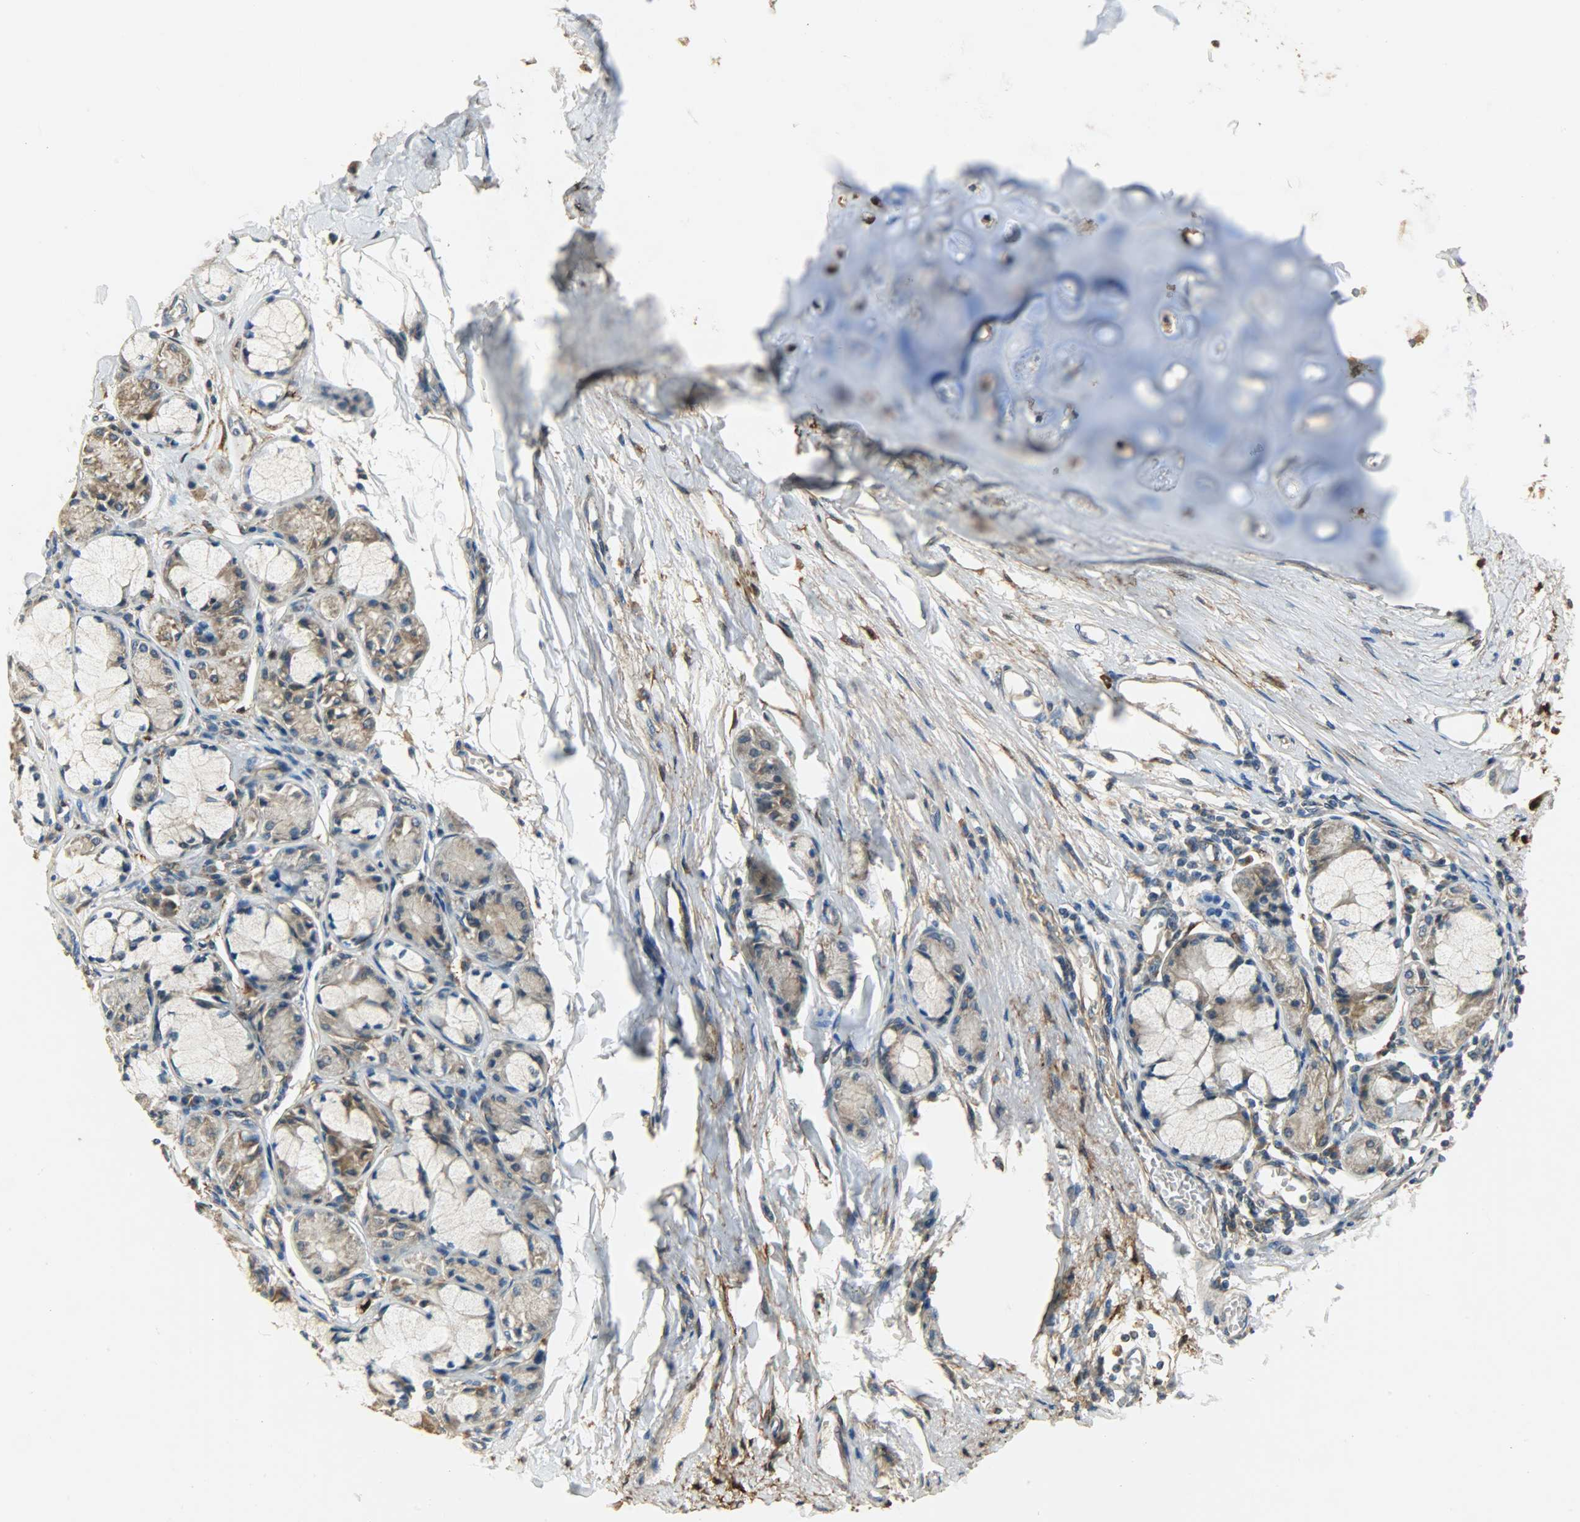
{"staining": {"intensity": "strong", "quantity": ">75%", "location": "cytoplasmic/membranous"}, "tissue": "bronchus", "cell_type": "Respiratory epithelial cells", "image_type": "normal", "snomed": [{"axis": "morphology", "description": "Normal tissue, NOS"}, {"axis": "topography", "description": "Bronchus"}, {"axis": "topography", "description": "Lung"}], "caption": "The image displays a brown stain indicating the presence of a protein in the cytoplasmic/membranous of respiratory epithelial cells in bronchus. (brown staining indicates protein expression, while blue staining denotes nuclei).", "gene": "C1orf198", "patient": {"sex": "female", "age": 56}}